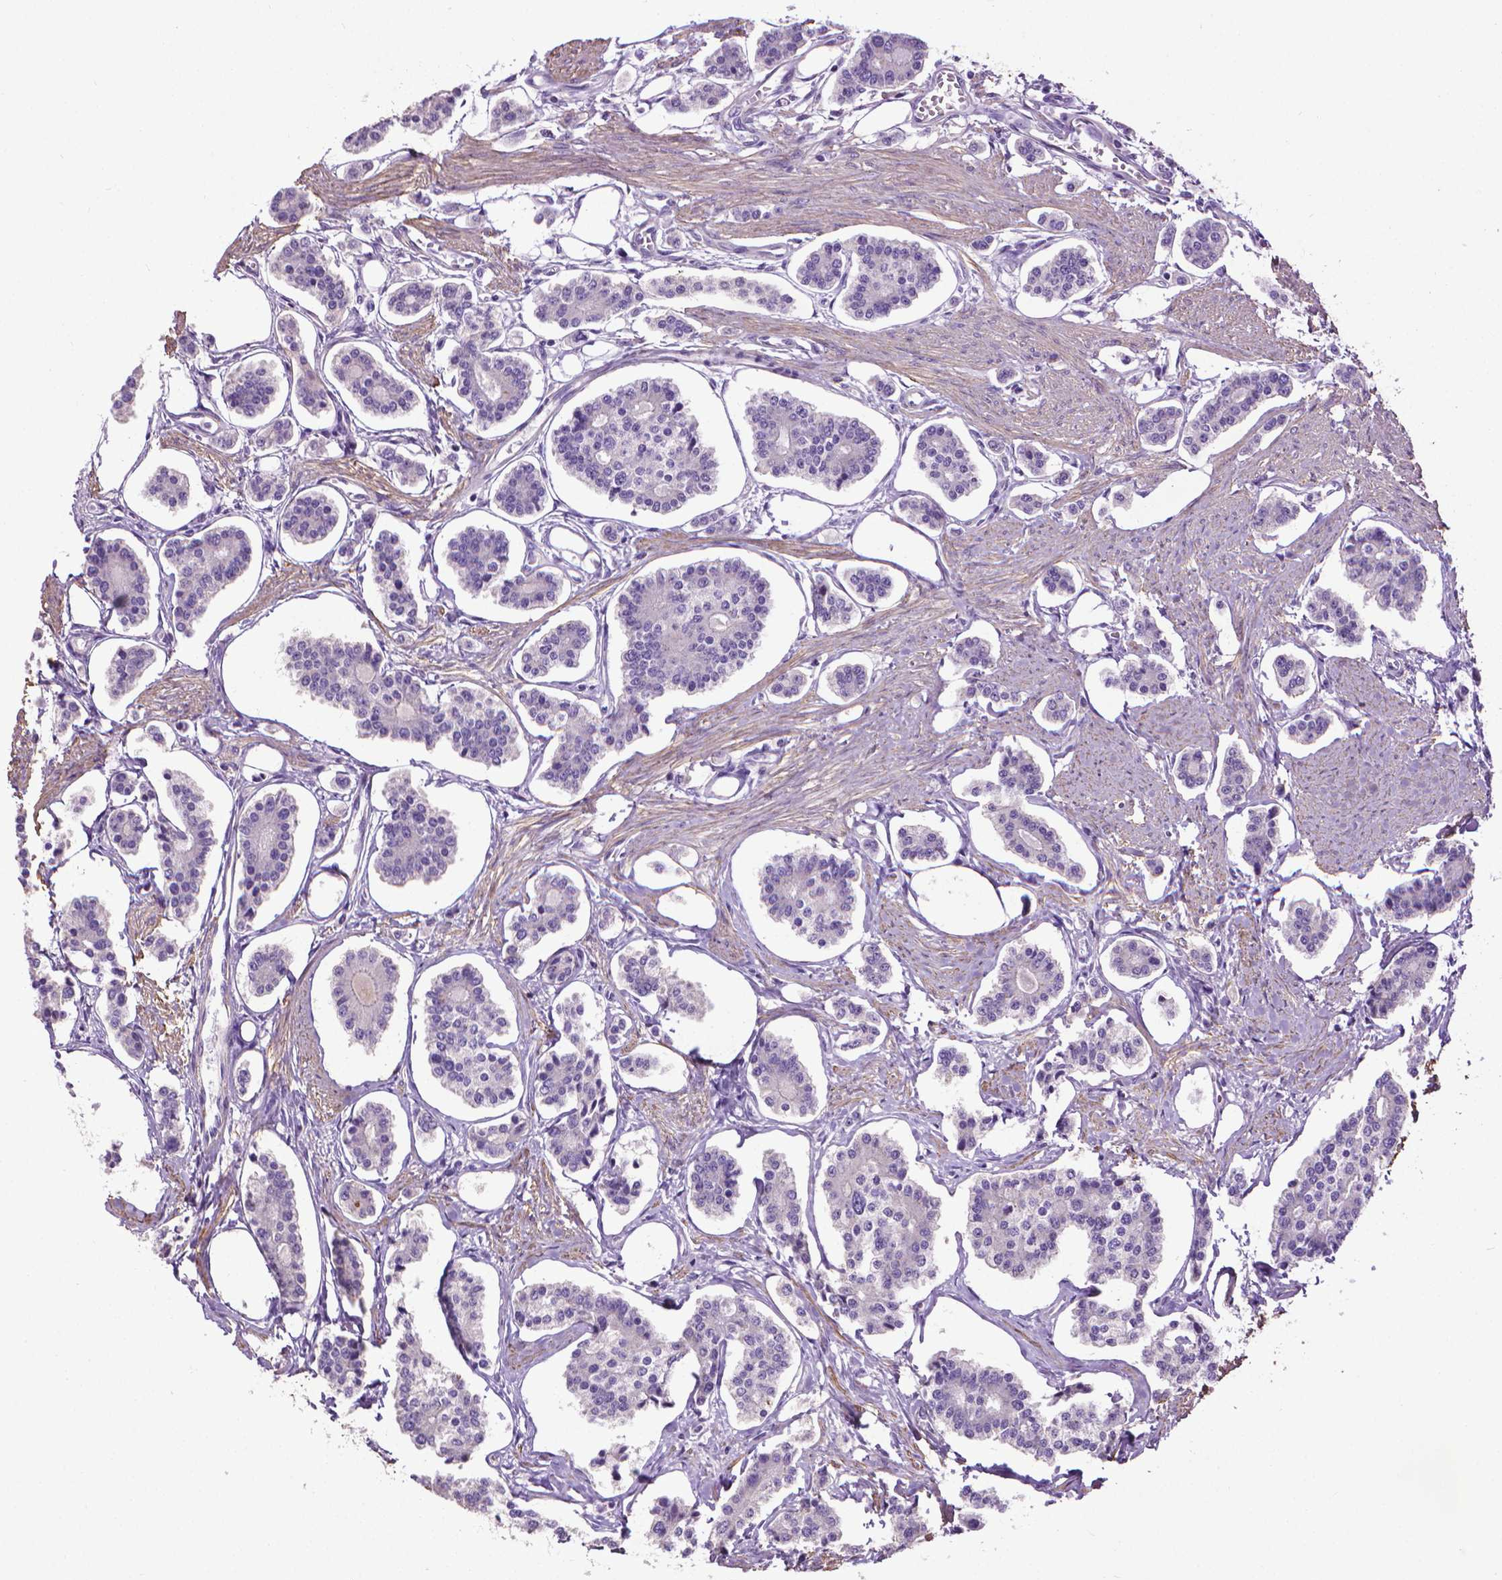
{"staining": {"intensity": "negative", "quantity": "none", "location": "none"}, "tissue": "carcinoid", "cell_type": "Tumor cells", "image_type": "cancer", "snomed": [{"axis": "morphology", "description": "Carcinoid, malignant, NOS"}, {"axis": "topography", "description": "Small intestine"}], "caption": "DAB (3,3'-diaminobenzidine) immunohistochemical staining of human malignant carcinoid exhibits no significant staining in tumor cells. (DAB (3,3'-diaminobenzidine) IHC visualized using brightfield microscopy, high magnification).", "gene": "AQP10", "patient": {"sex": "female", "age": 65}}